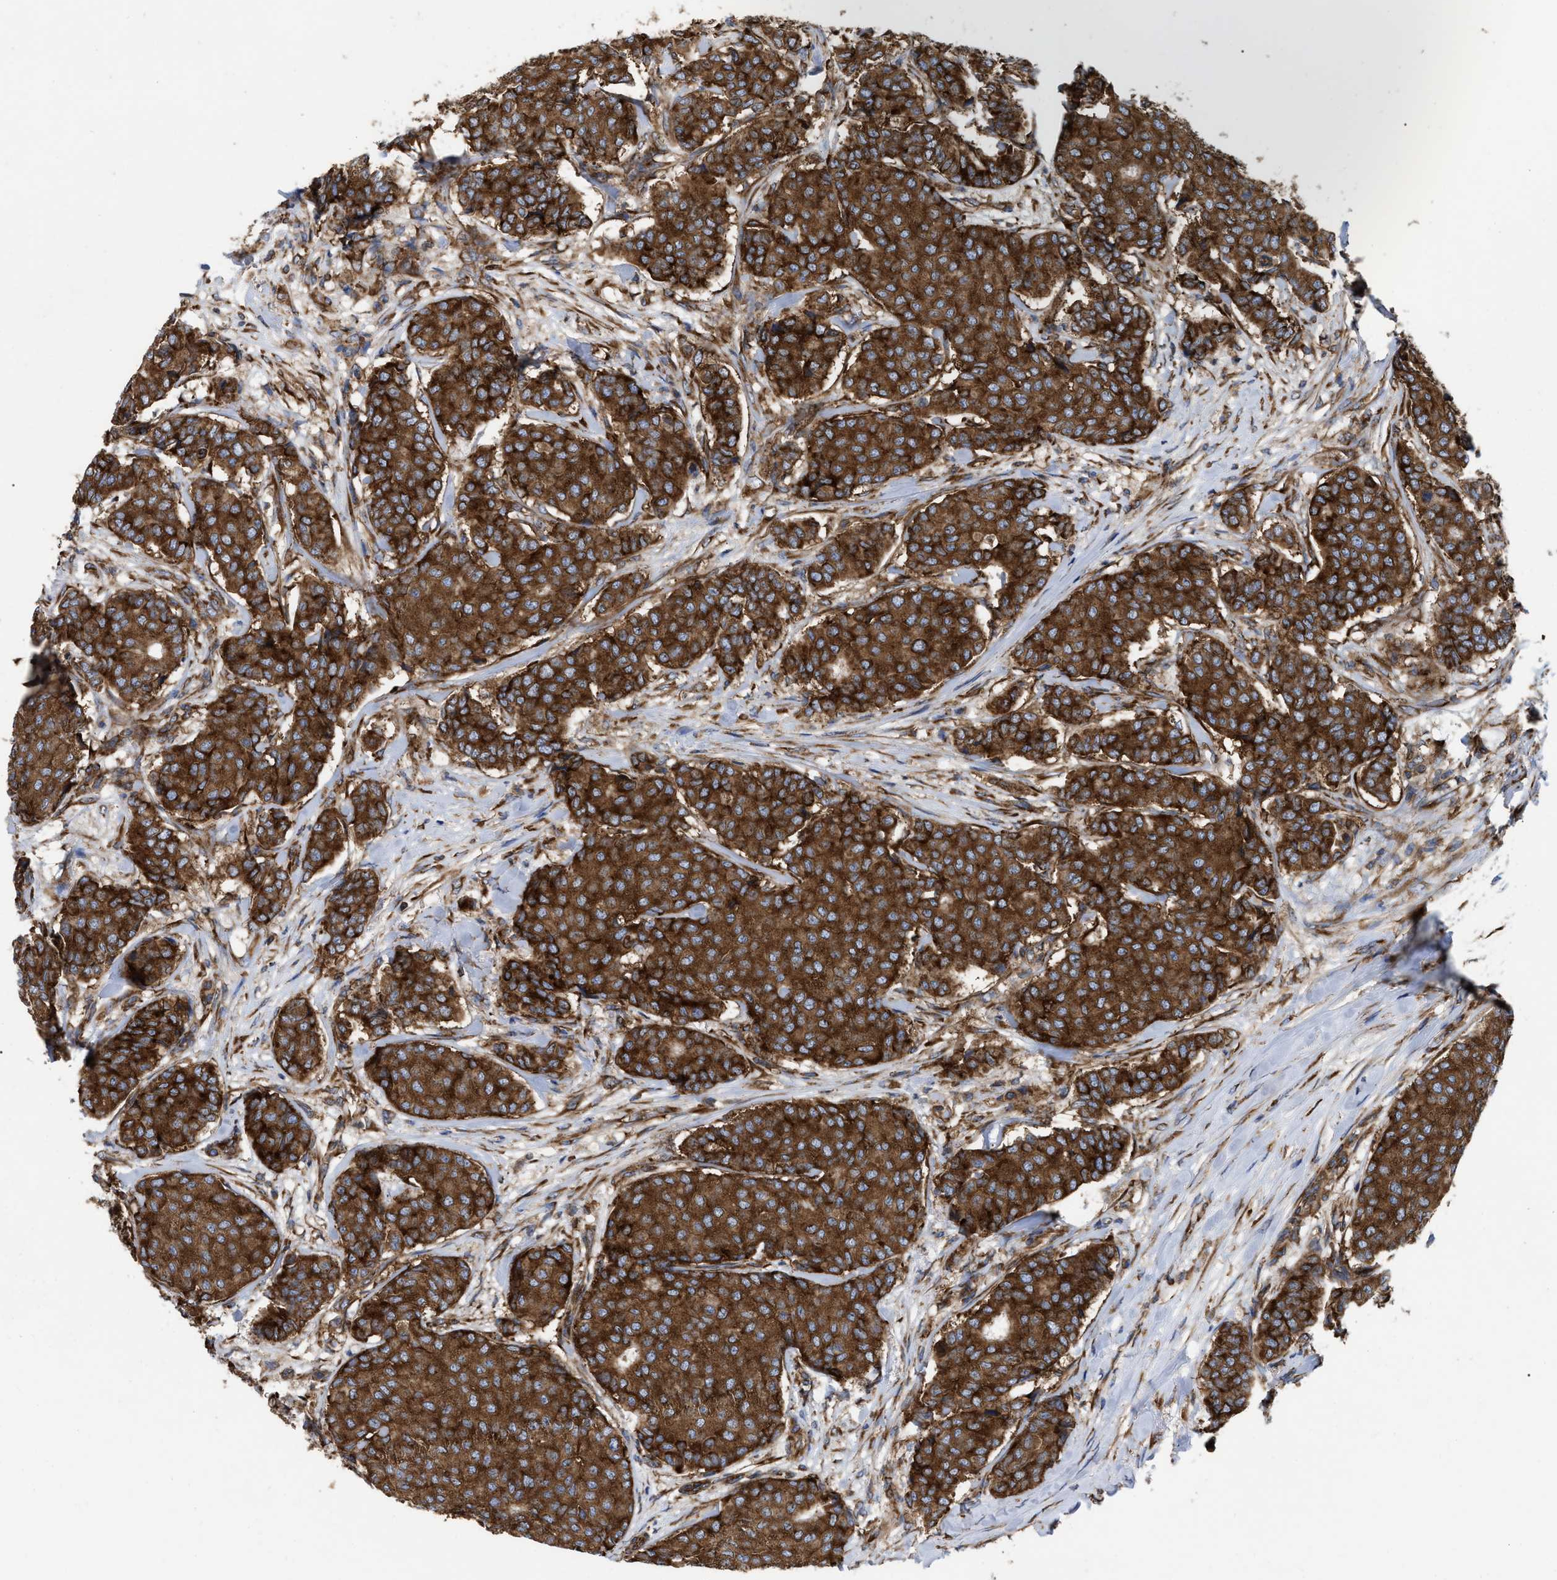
{"staining": {"intensity": "strong", "quantity": ">75%", "location": "cytoplasmic/membranous"}, "tissue": "breast cancer", "cell_type": "Tumor cells", "image_type": "cancer", "snomed": [{"axis": "morphology", "description": "Duct carcinoma"}, {"axis": "topography", "description": "Breast"}], "caption": "A histopathology image showing strong cytoplasmic/membranous staining in about >75% of tumor cells in breast intraductal carcinoma, as visualized by brown immunohistochemical staining.", "gene": "FAM120A", "patient": {"sex": "female", "age": 75}}